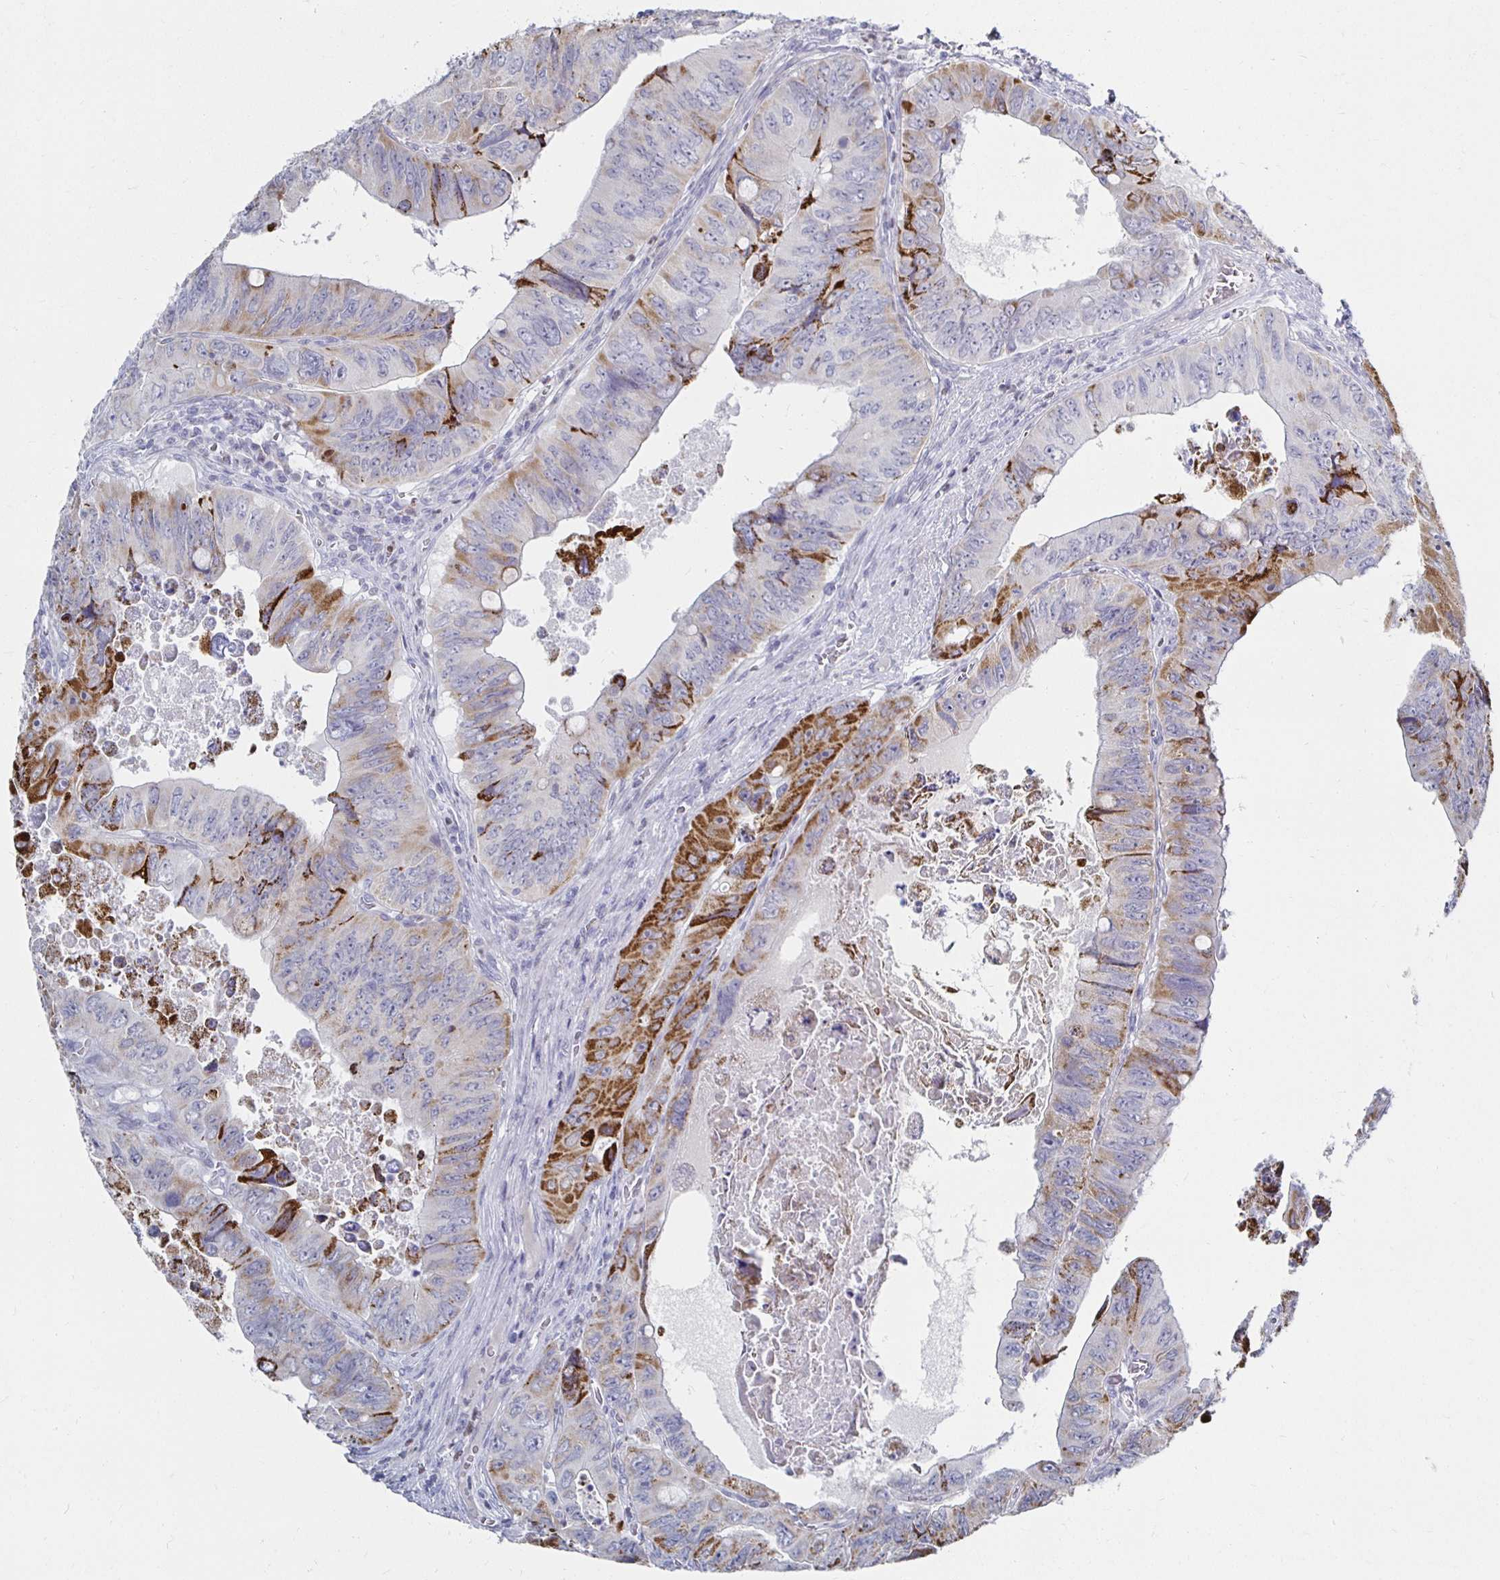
{"staining": {"intensity": "strong", "quantity": "<25%", "location": "cytoplasmic/membranous"}, "tissue": "colorectal cancer", "cell_type": "Tumor cells", "image_type": "cancer", "snomed": [{"axis": "morphology", "description": "Adenocarcinoma, NOS"}, {"axis": "topography", "description": "Colon"}], "caption": "Immunohistochemistry (IHC) (DAB) staining of human colorectal cancer (adenocarcinoma) shows strong cytoplasmic/membranous protein expression in about <25% of tumor cells.", "gene": "NOCT", "patient": {"sex": "female", "age": 84}}